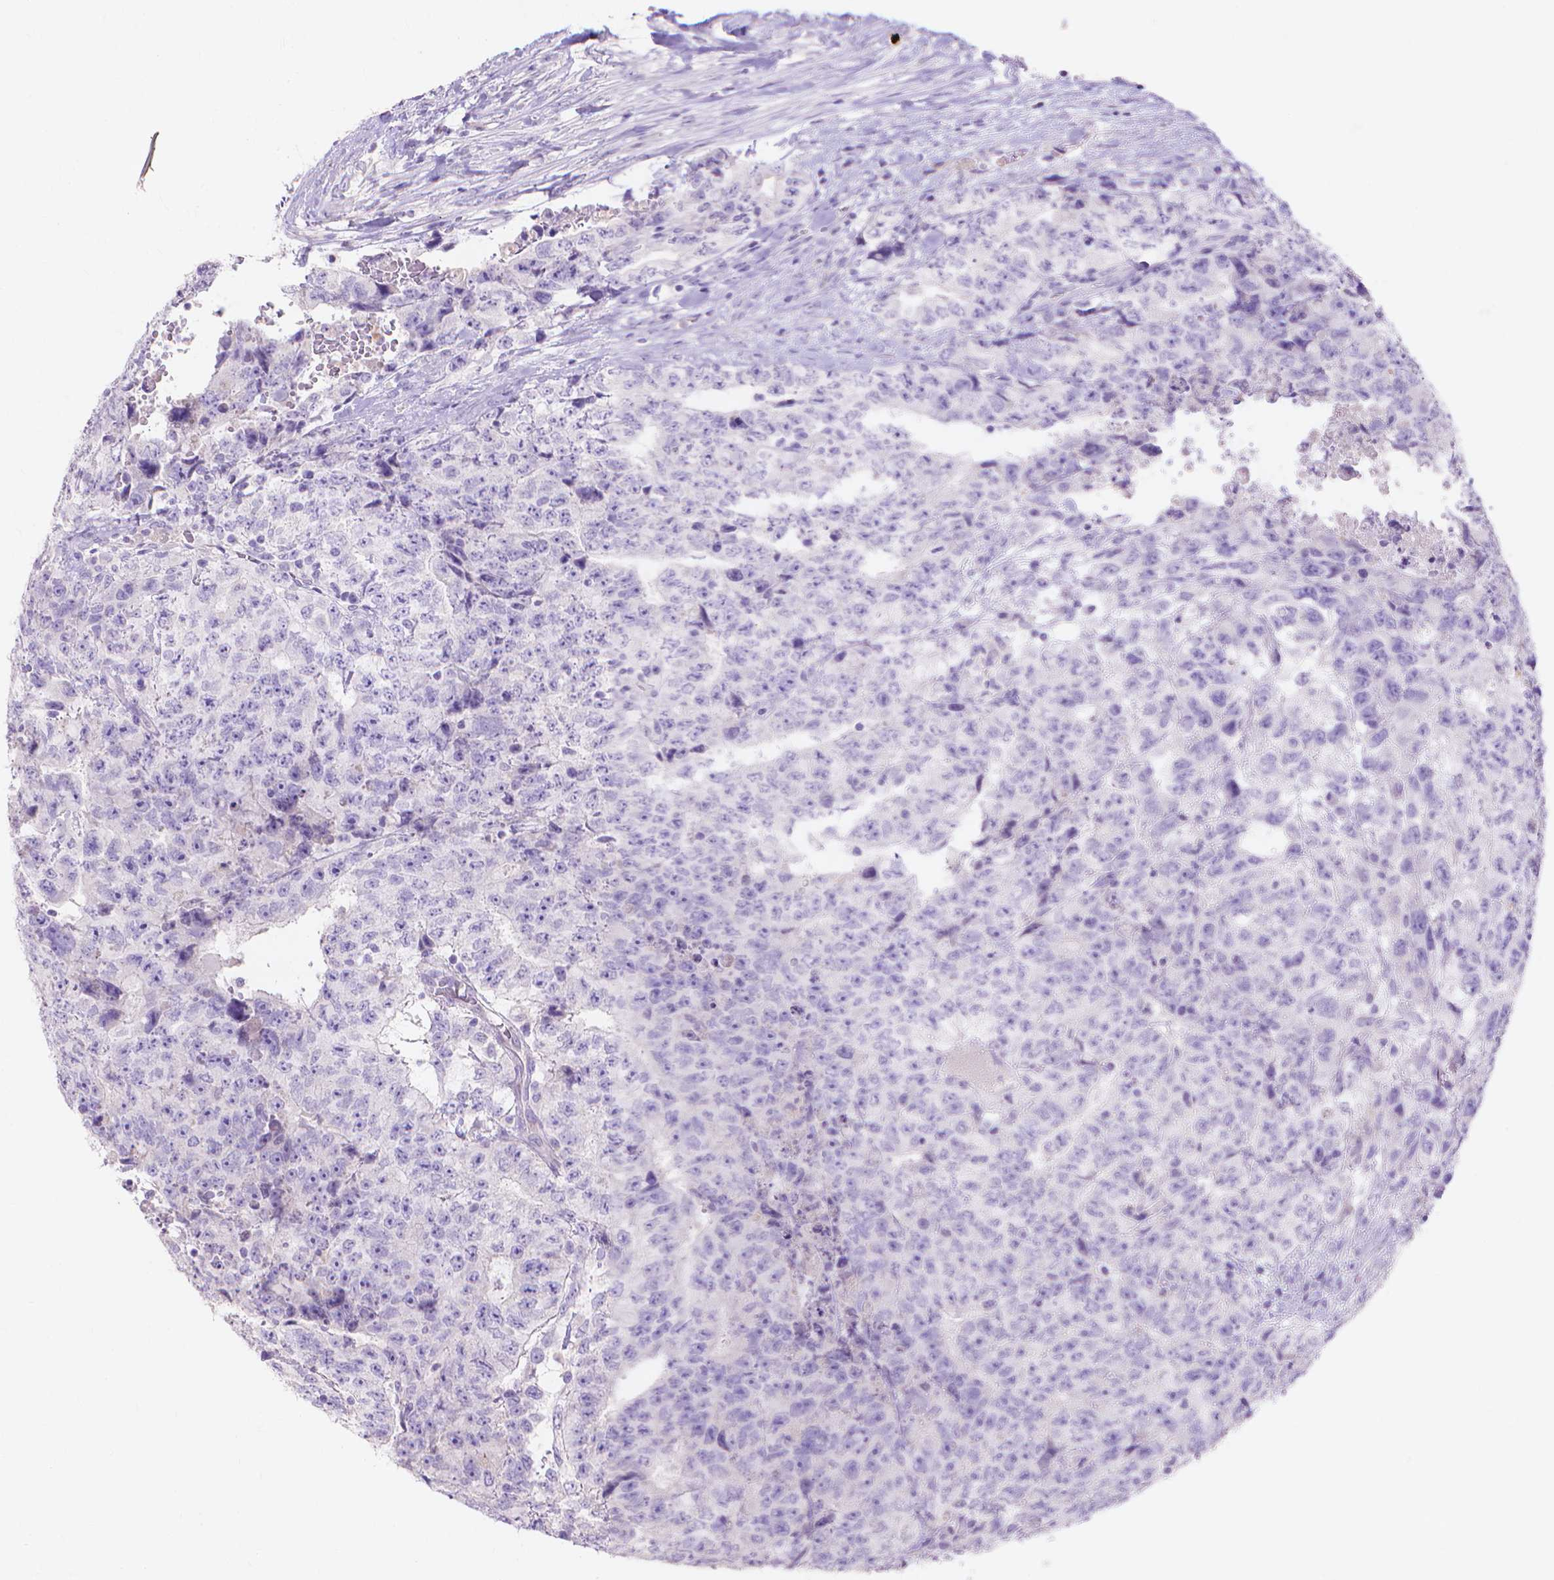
{"staining": {"intensity": "negative", "quantity": "none", "location": "none"}, "tissue": "testis cancer", "cell_type": "Tumor cells", "image_type": "cancer", "snomed": [{"axis": "morphology", "description": "Carcinoma, Embryonal, NOS"}, {"axis": "topography", "description": "Testis"}], "caption": "Immunohistochemistry micrograph of embryonal carcinoma (testis) stained for a protein (brown), which reveals no staining in tumor cells.", "gene": "MMP11", "patient": {"sex": "male", "age": 24}}